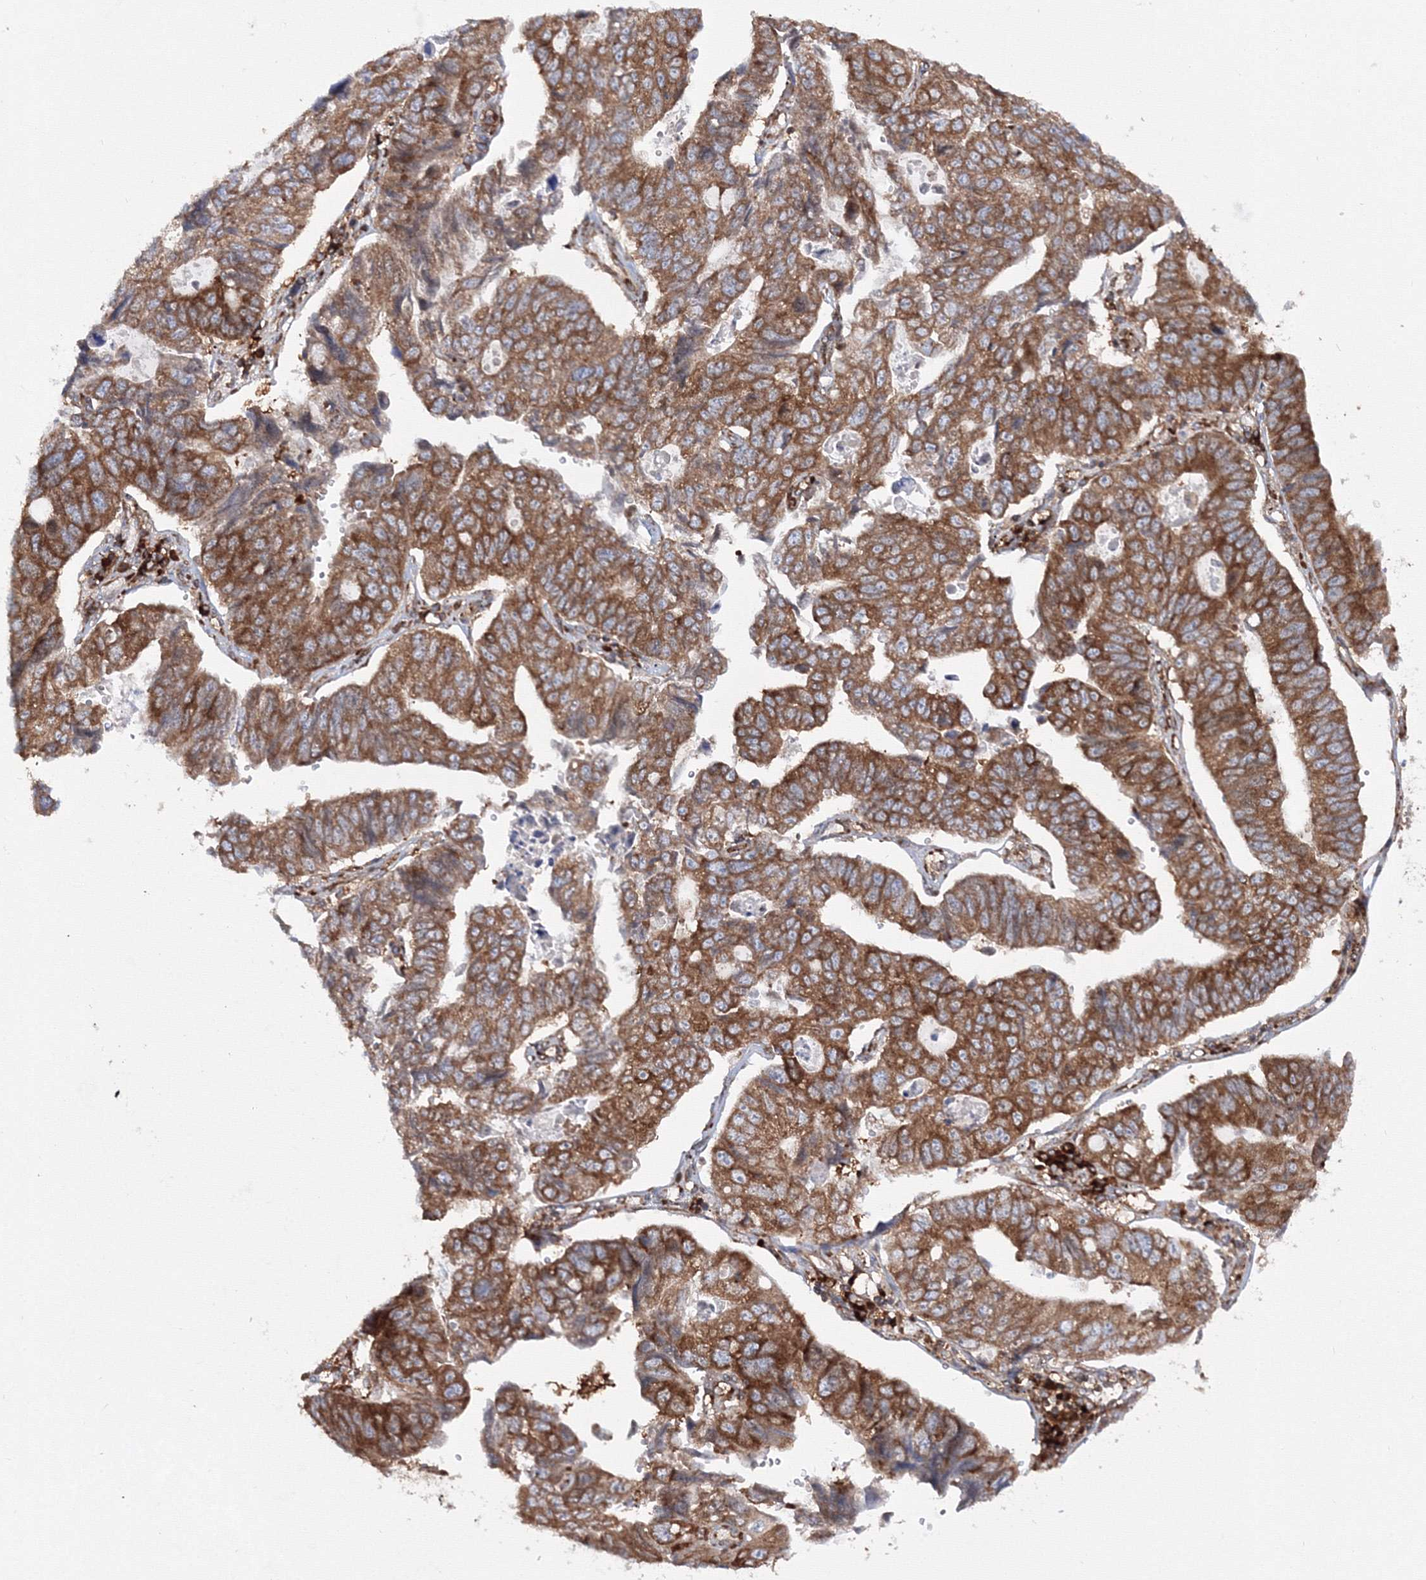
{"staining": {"intensity": "moderate", "quantity": ">75%", "location": "cytoplasmic/membranous"}, "tissue": "stomach cancer", "cell_type": "Tumor cells", "image_type": "cancer", "snomed": [{"axis": "morphology", "description": "Adenocarcinoma, NOS"}, {"axis": "topography", "description": "Stomach"}], "caption": "Tumor cells demonstrate medium levels of moderate cytoplasmic/membranous expression in approximately >75% of cells in stomach adenocarcinoma. (DAB IHC with brightfield microscopy, high magnification).", "gene": "HARS1", "patient": {"sex": "male", "age": 59}}